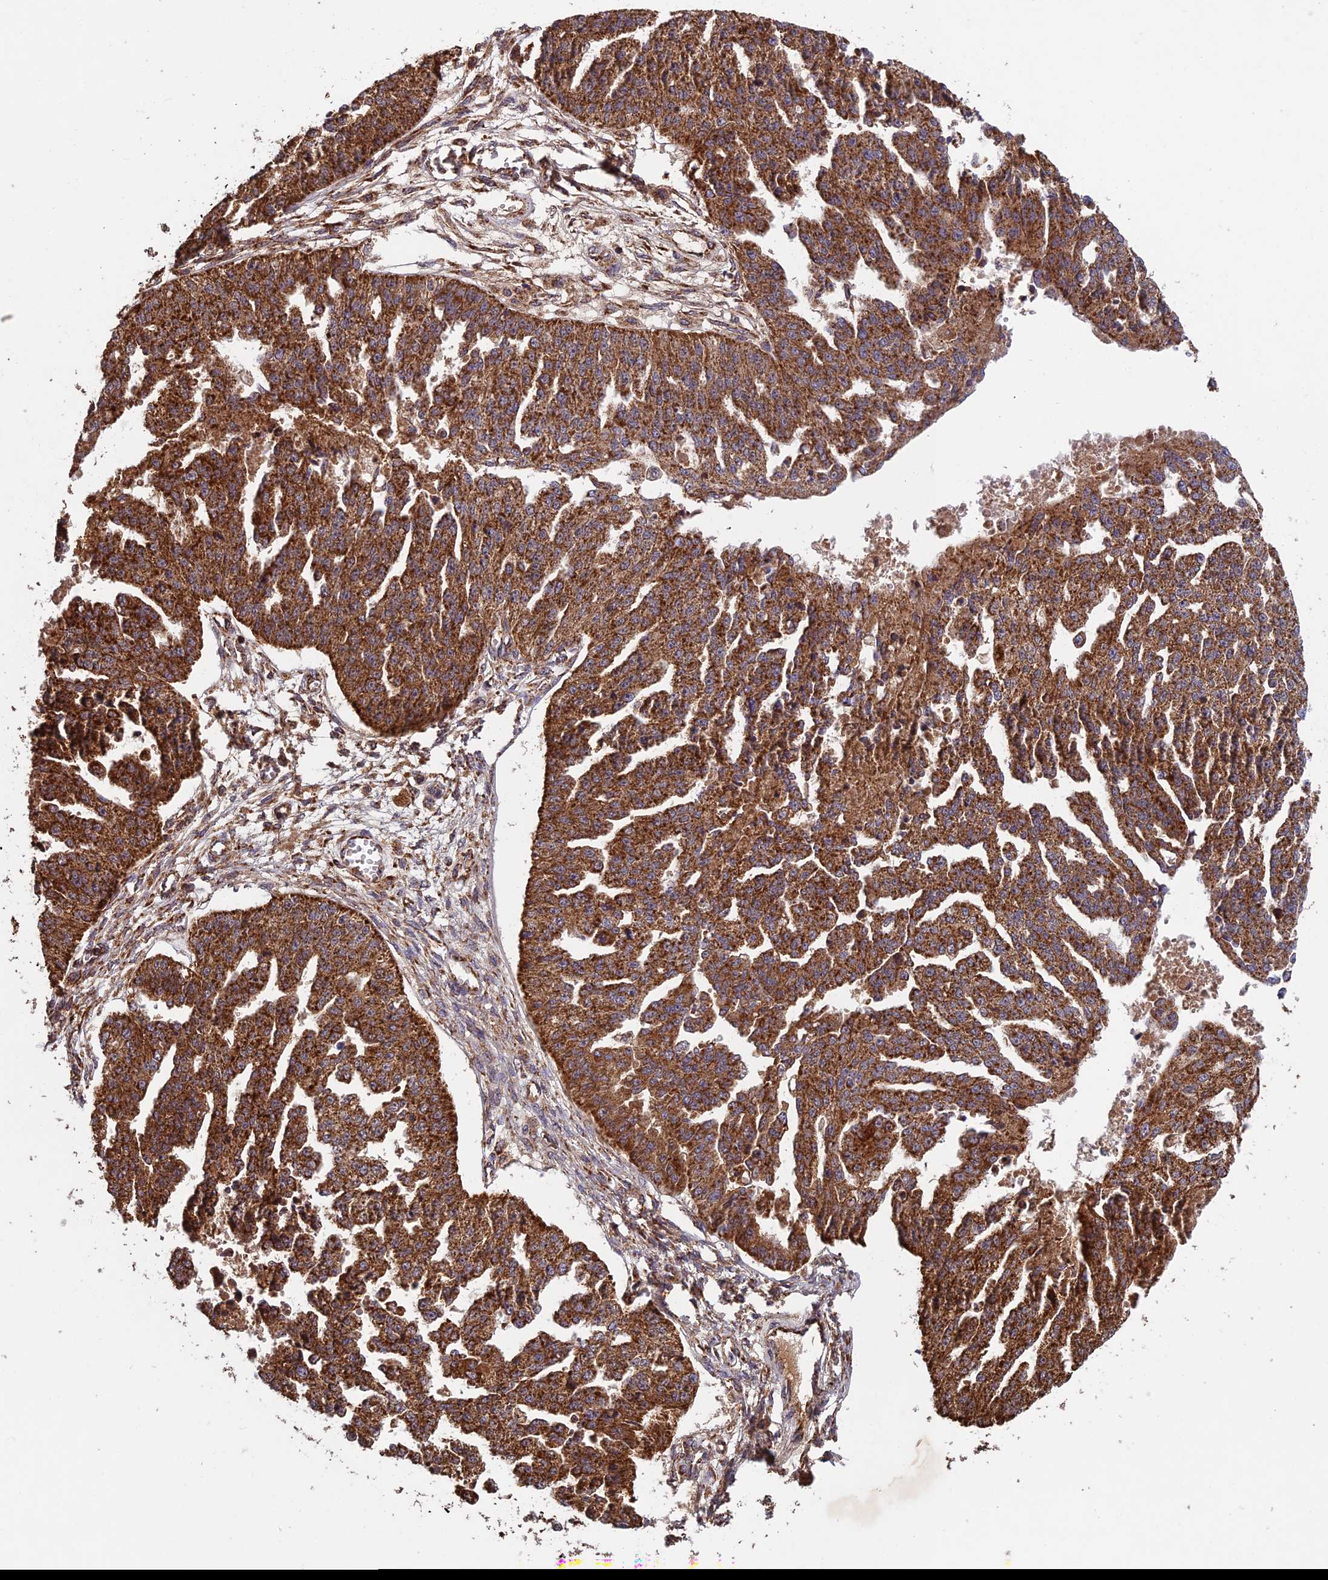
{"staining": {"intensity": "strong", "quantity": ">75%", "location": "cytoplasmic/membranous"}, "tissue": "ovarian cancer", "cell_type": "Tumor cells", "image_type": "cancer", "snomed": [{"axis": "morphology", "description": "Cystadenocarcinoma, serous, NOS"}, {"axis": "topography", "description": "Ovary"}], "caption": "Ovarian serous cystadenocarcinoma stained for a protein (brown) exhibits strong cytoplasmic/membranous positive positivity in approximately >75% of tumor cells.", "gene": "CCDC15", "patient": {"sex": "female", "age": 58}}